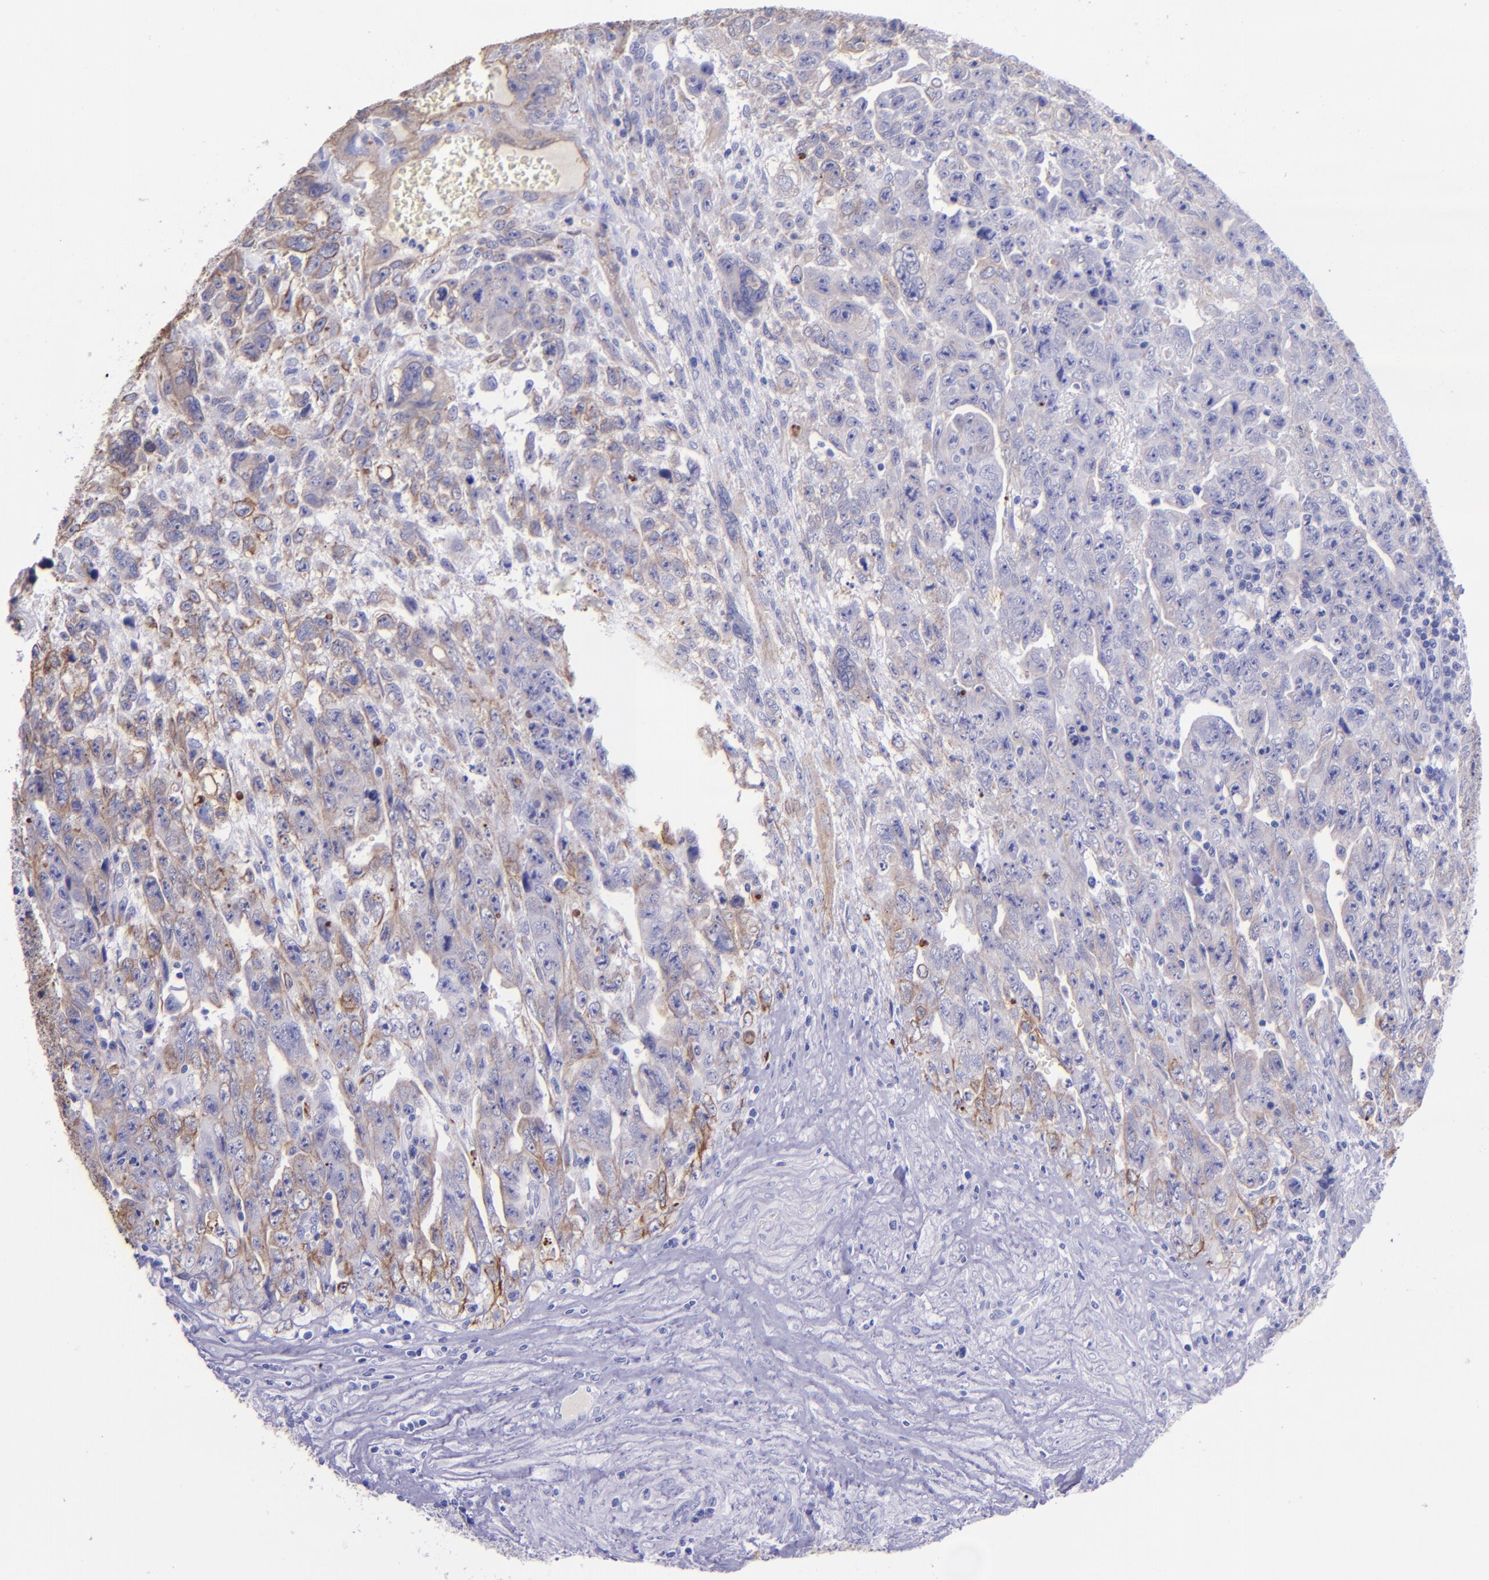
{"staining": {"intensity": "weak", "quantity": "25%-75%", "location": "cytoplasmic/membranous"}, "tissue": "testis cancer", "cell_type": "Tumor cells", "image_type": "cancer", "snomed": [{"axis": "morphology", "description": "Carcinoma, Embryonal, NOS"}, {"axis": "topography", "description": "Testis"}], "caption": "Testis cancer stained with DAB immunohistochemistry demonstrates low levels of weak cytoplasmic/membranous positivity in approximately 25%-75% of tumor cells.", "gene": "KRT4", "patient": {"sex": "male", "age": 28}}